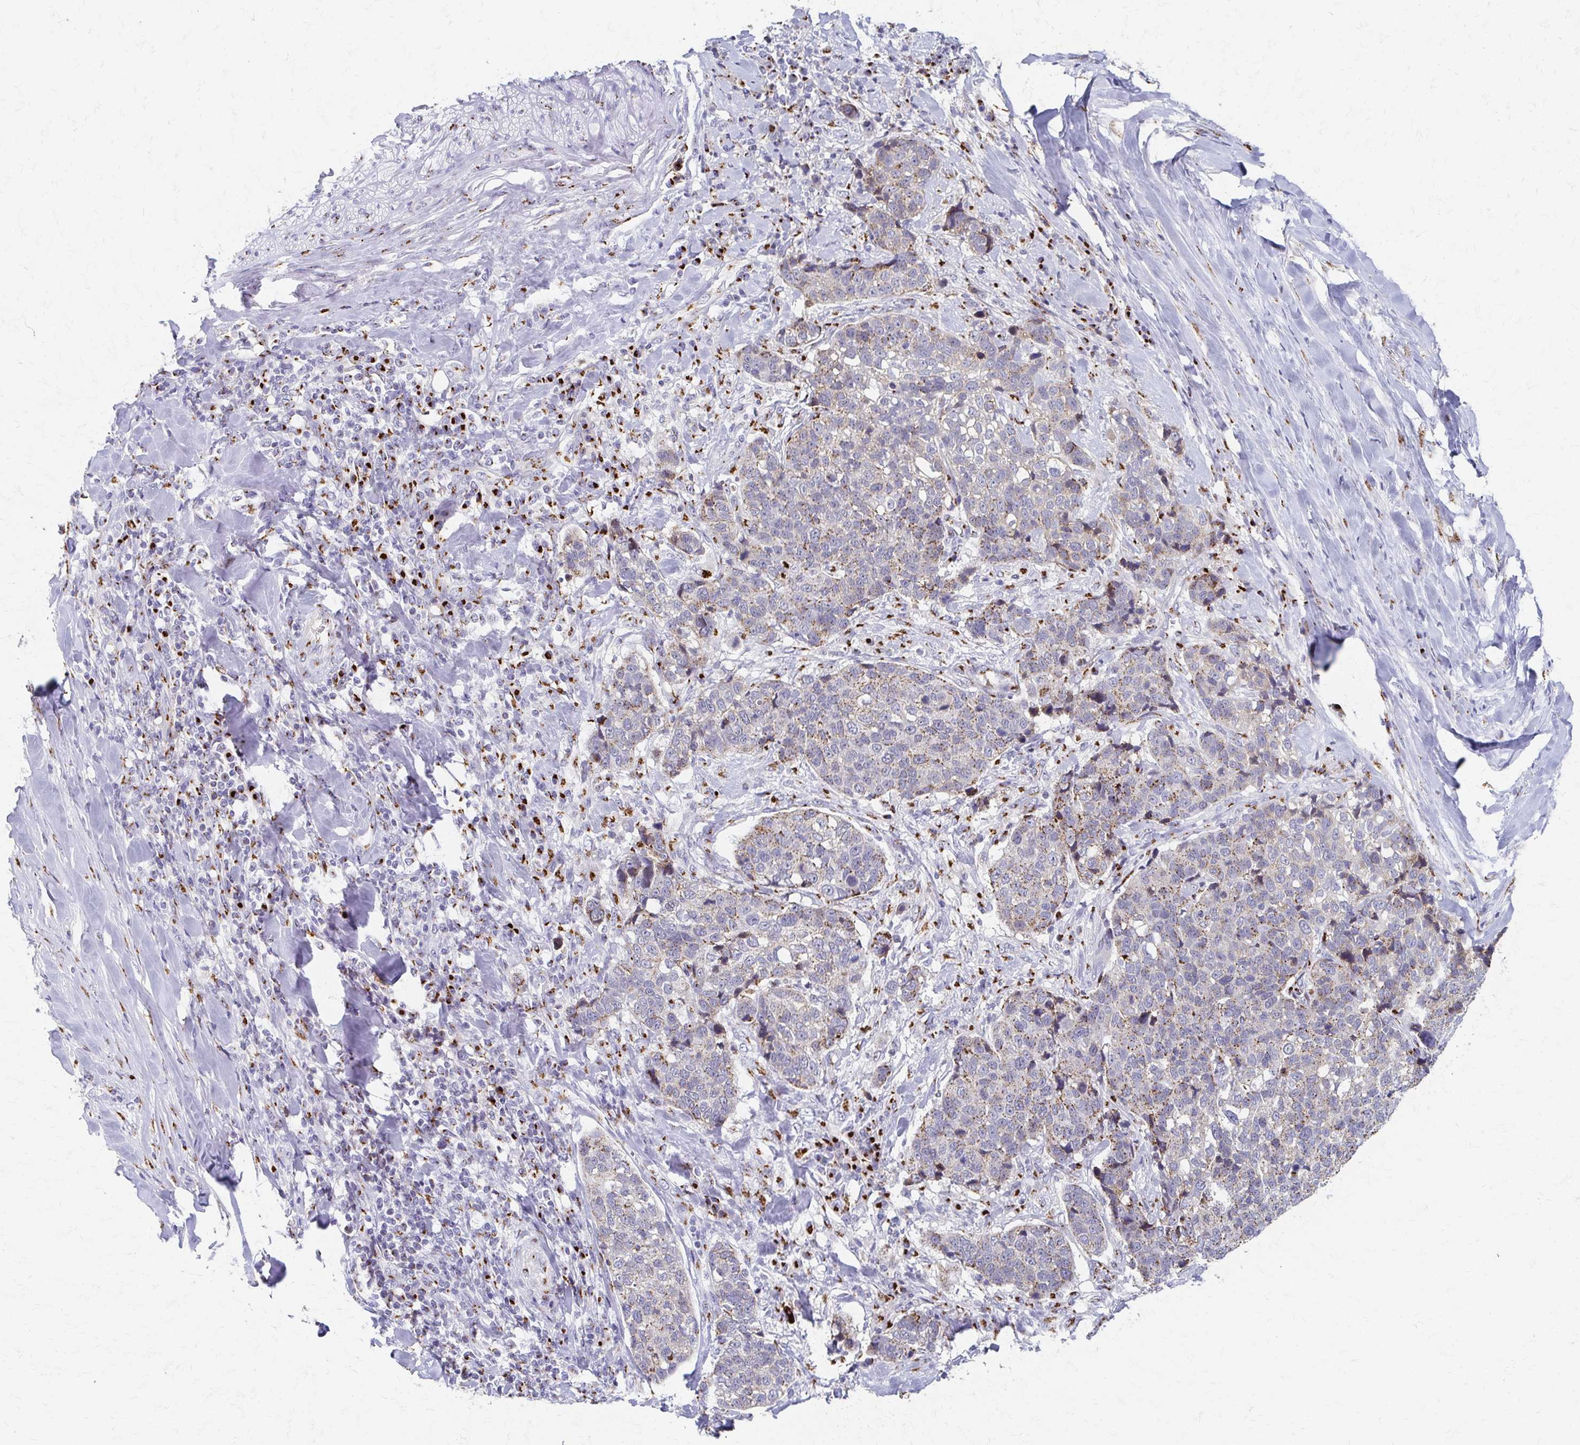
{"staining": {"intensity": "moderate", "quantity": "25%-75%", "location": "cytoplasmic/membranous"}, "tissue": "lung cancer", "cell_type": "Tumor cells", "image_type": "cancer", "snomed": [{"axis": "morphology", "description": "Squamous cell carcinoma, NOS"}, {"axis": "topography", "description": "Lymph node"}, {"axis": "topography", "description": "Lung"}], "caption": "This is an image of immunohistochemistry staining of lung cancer (squamous cell carcinoma), which shows moderate staining in the cytoplasmic/membranous of tumor cells.", "gene": "TM9SF1", "patient": {"sex": "male", "age": 61}}